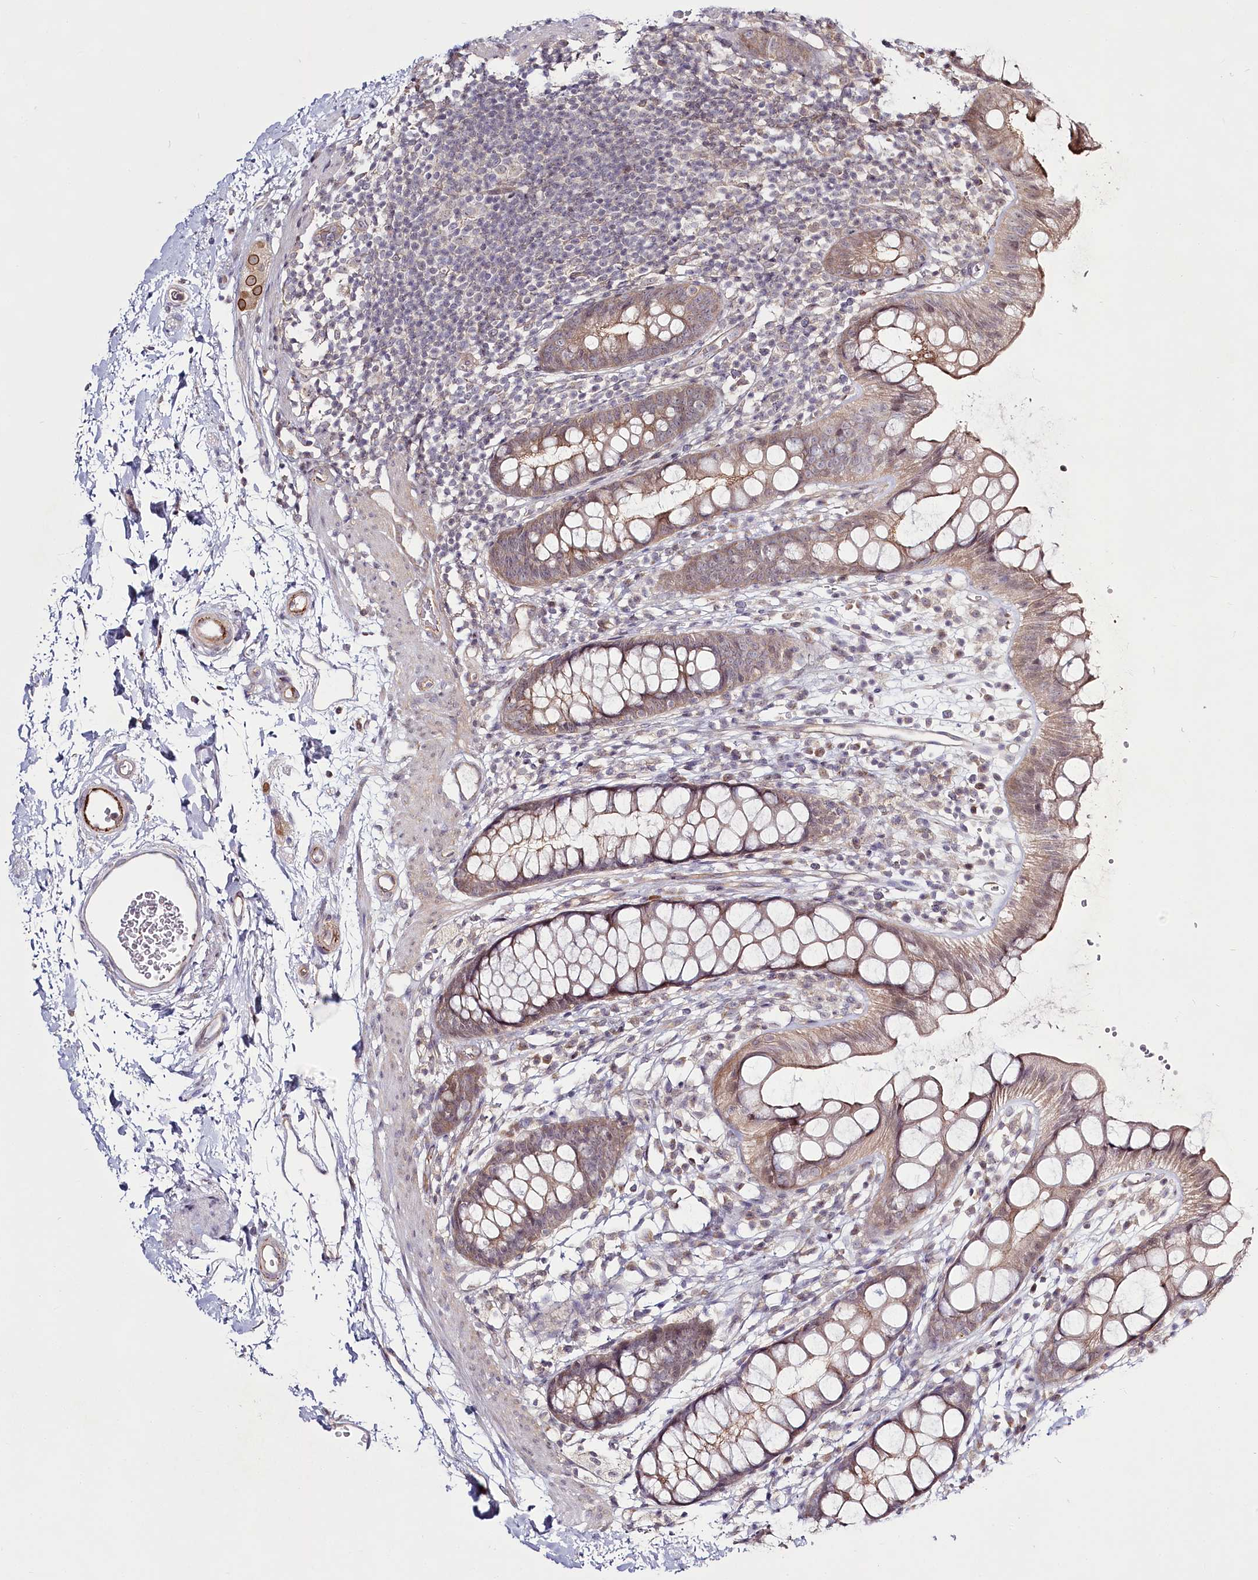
{"staining": {"intensity": "weak", "quantity": "25%-75%", "location": "cytoplasmic/membranous"}, "tissue": "rectum", "cell_type": "Glandular cells", "image_type": "normal", "snomed": [{"axis": "morphology", "description": "Normal tissue, NOS"}, {"axis": "topography", "description": "Rectum"}], "caption": "Protein staining of benign rectum shows weak cytoplasmic/membranous positivity in approximately 25%-75% of glandular cells. (Stains: DAB (3,3'-diaminobenzidine) in brown, nuclei in blue, Microscopy: brightfield microscopy at high magnification).", "gene": "SPINK13", "patient": {"sex": "female", "age": 65}}